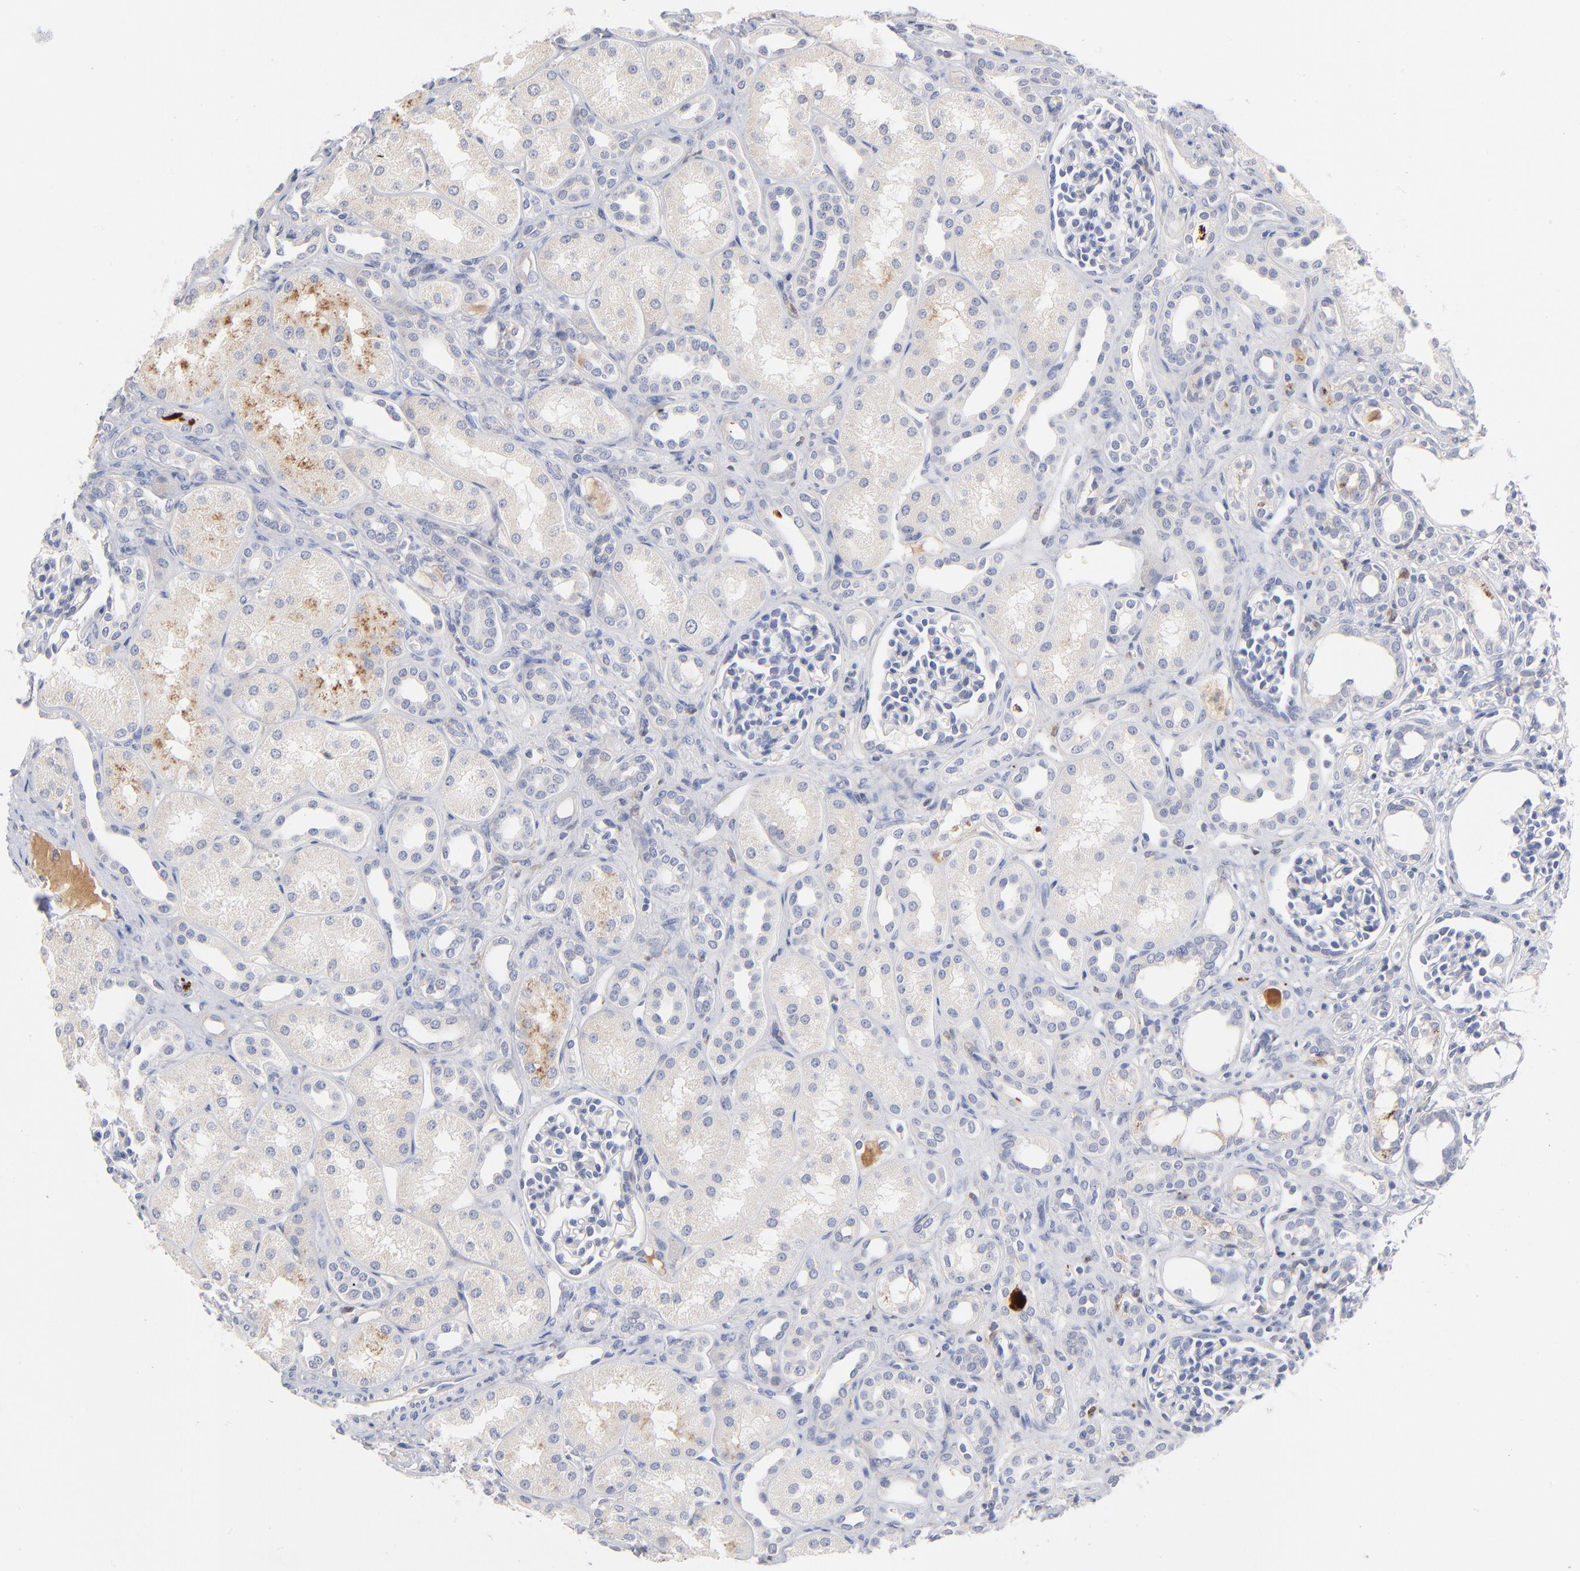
{"staining": {"intensity": "negative", "quantity": "none", "location": "none"}, "tissue": "kidney", "cell_type": "Cells in glomeruli", "image_type": "normal", "snomed": [{"axis": "morphology", "description": "Normal tissue, NOS"}, {"axis": "topography", "description": "Kidney"}], "caption": "Immunohistochemical staining of unremarkable human kidney shows no significant staining in cells in glomeruli. (IHC, brightfield microscopy, high magnification).", "gene": "F12", "patient": {"sex": "male", "age": 7}}